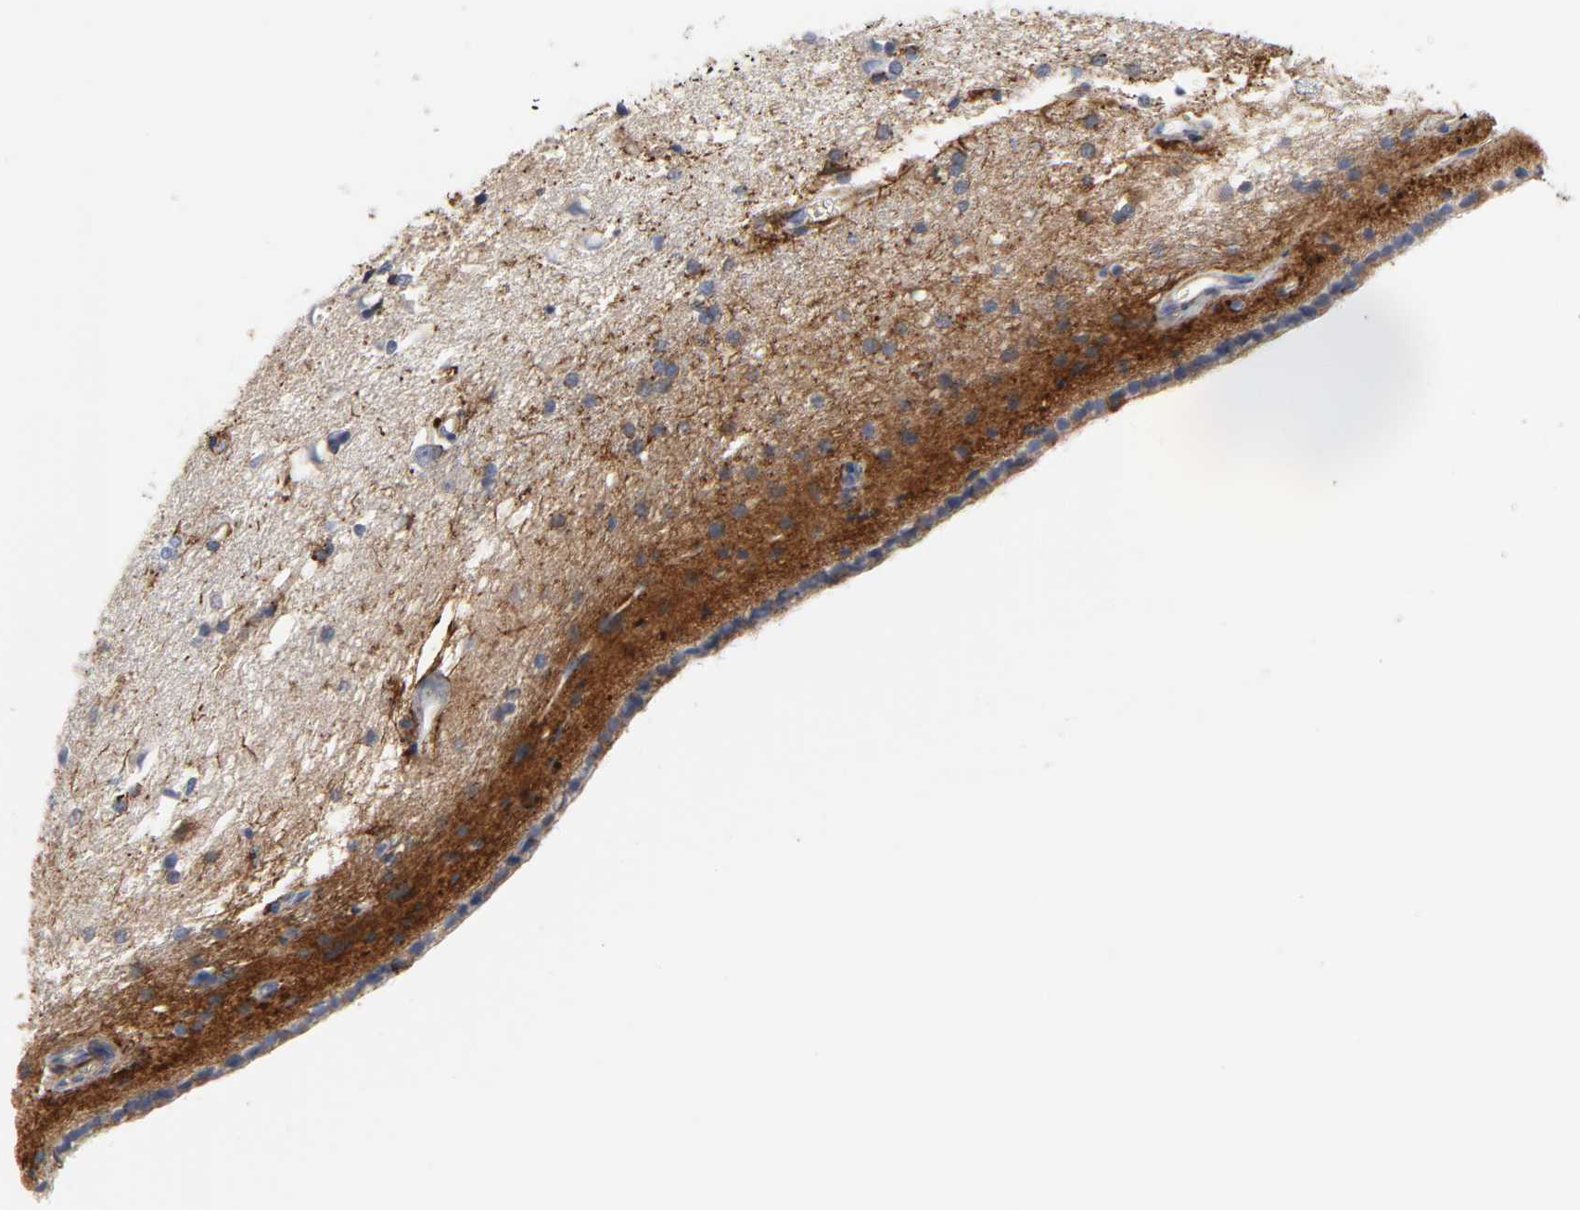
{"staining": {"intensity": "negative", "quantity": "none", "location": "none"}, "tissue": "caudate", "cell_type": "Glial cells", "image_type": "normal", "snomed": [{"axis": "morphology", "description": "Normal tissue, NOS"}, {"axis": "topography", "description": "Lateral ventricle wall"}], "caption": "This micrograph is of unremarkable caudate stained with immunohistochemistry to label a protein in brown with the nuclei are counter-stained blue. There is no positivity in glial cells. The staining was performed using DAB to visualize the protein expression in brown, while the nuclei were stained in blue with hematoxylin (Magnification: 20x).", "gene": "FBLN1", "patient": {"sex": "female", "age": 19}}